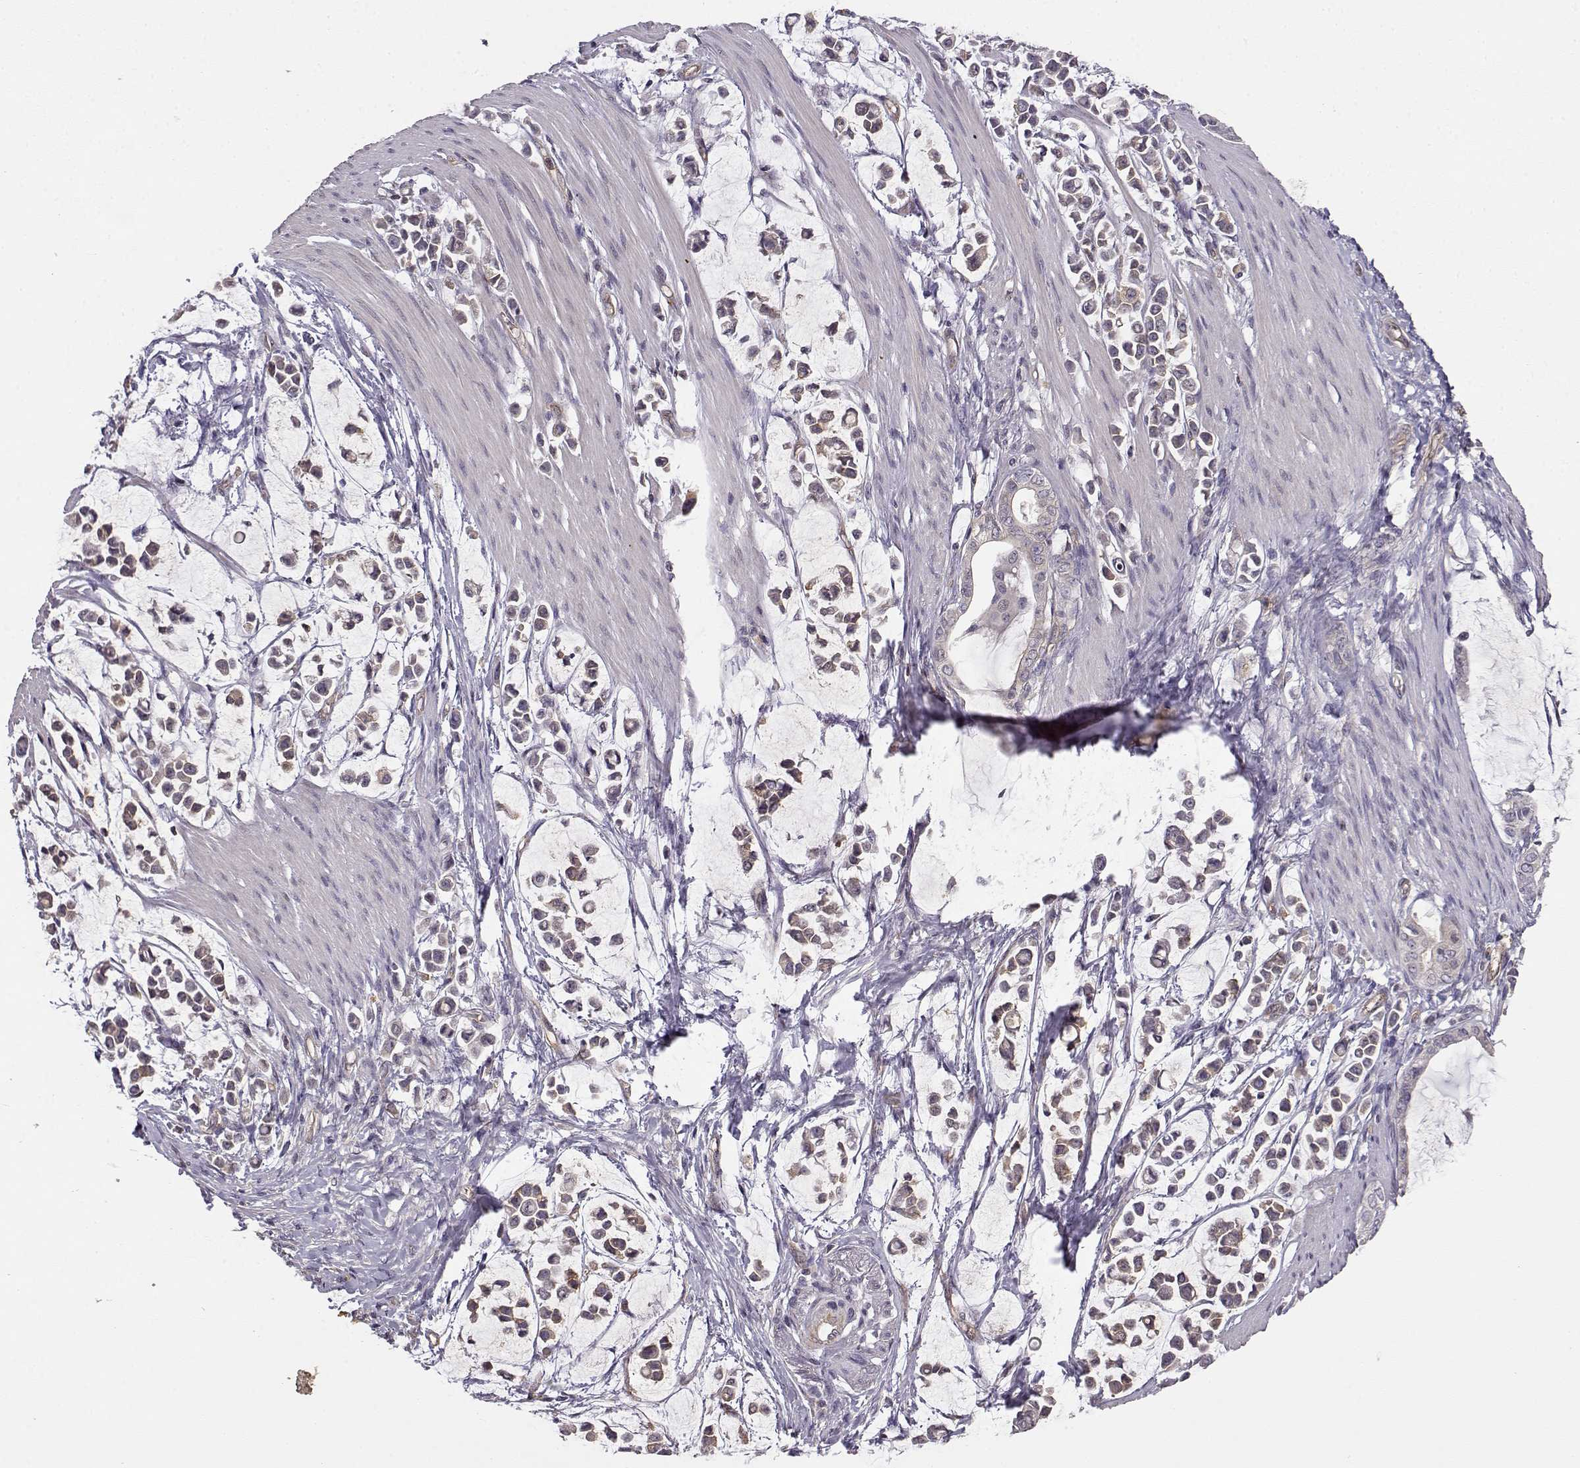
{"staining": {"intensity": "negative", "quantity": "none", "location": "none"}, "tissue": "stomach cancer", "cell_type": "Tumor cells", "image_type": "cancer", "snomed": [{"axis": "morphology", "description": "Adenocarcinoma, NOS"}, {"axis": "topography", "description": "Stomach"}], "caption": "This is a photomicrograph of immunohistochemistry (IHC) staining of stomach adenocarcinoma, which shows no positivity in tumor cells. (DAB IHC, high magnification).", "gene": "IFITM1", "patient": {"sex": "male", "age": 82}}